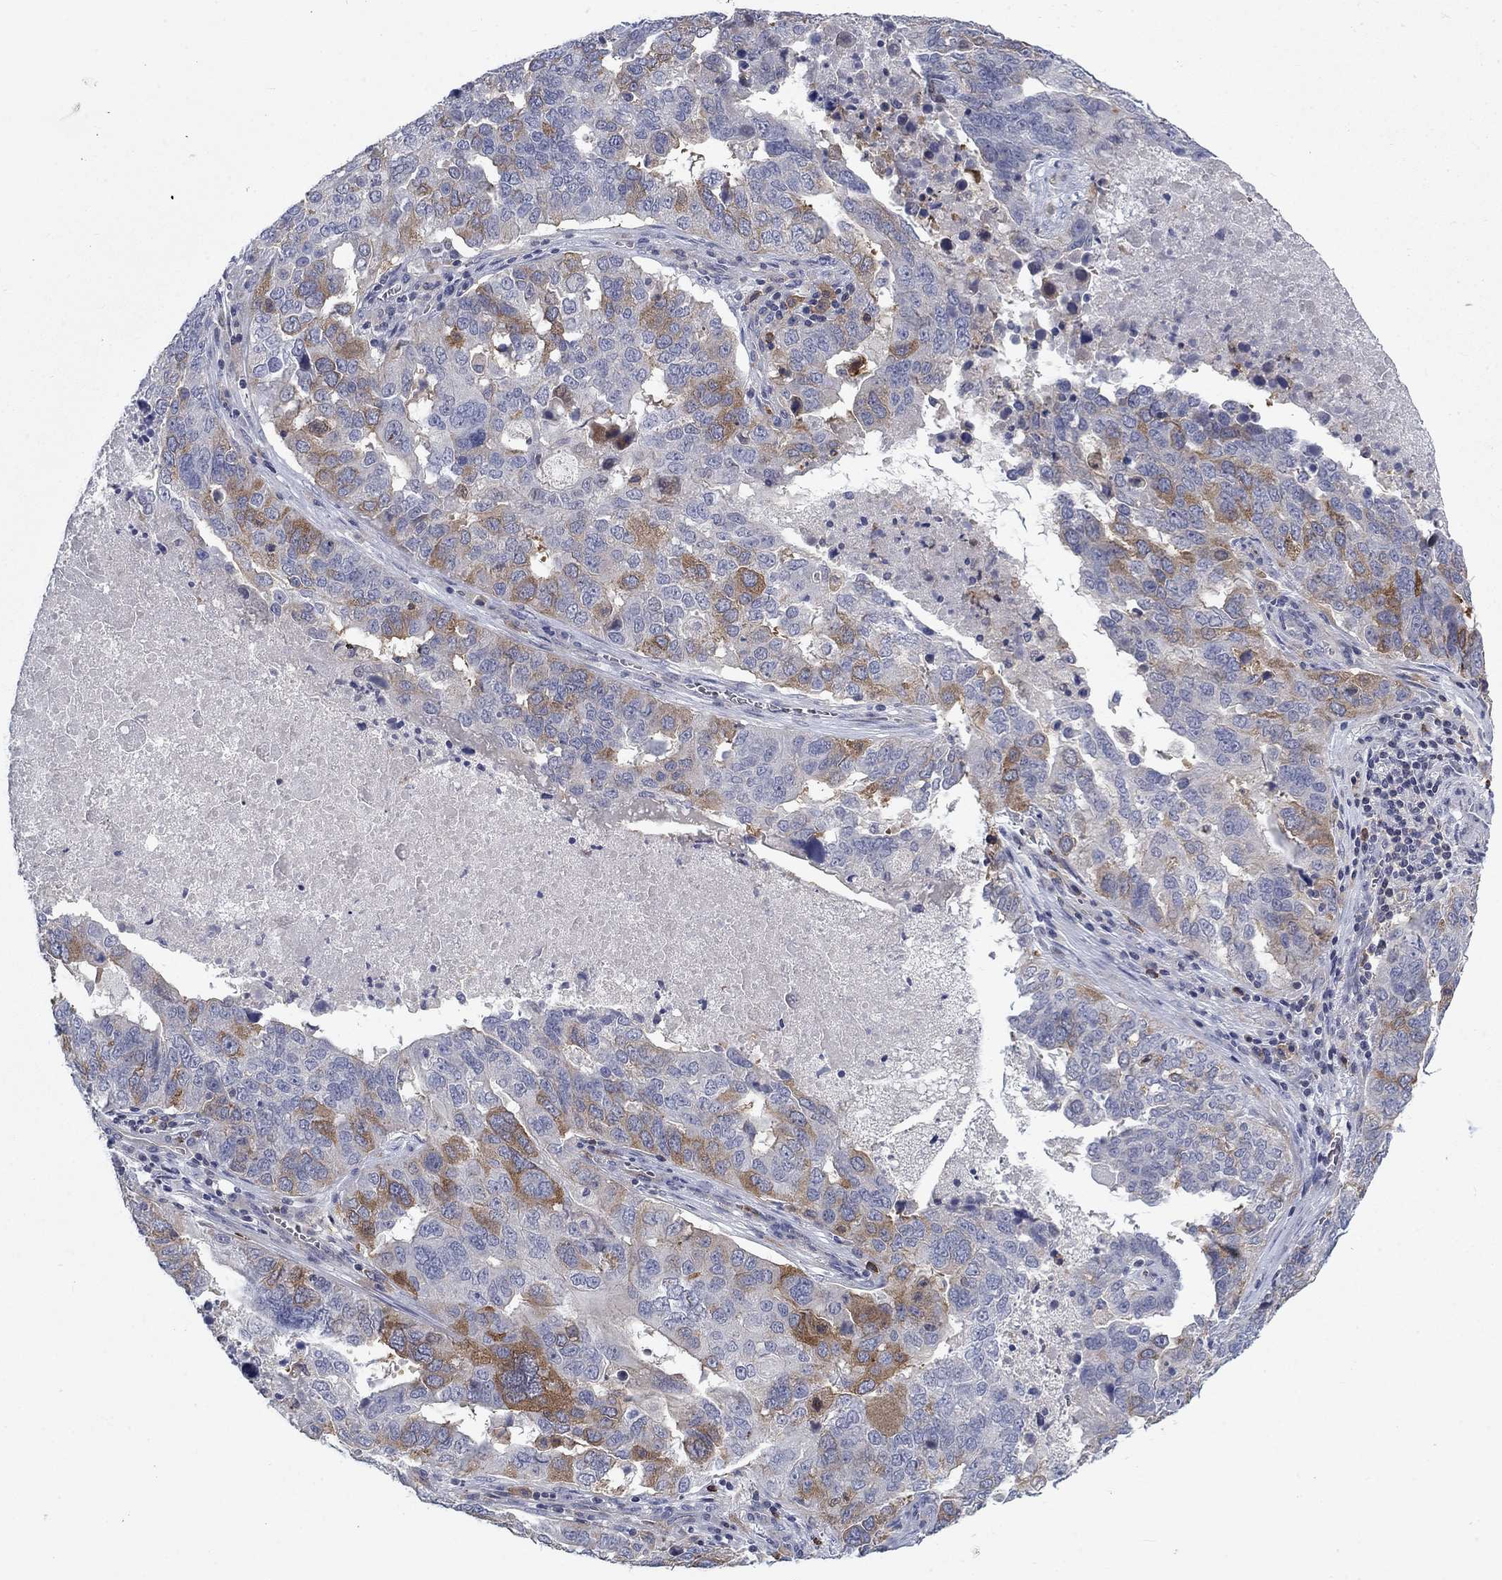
{"staining": {"intensity": "moderate", "quantity": "<25%", "location": "cytoplasmic/membranous"}, "tissue": "ovarian cancer", "cell_type": "Tumor cells", "image_type": "cancer", "snomed": [{"axis": "morphology", "description": "Carcinoma, endometroid"}, {"axis": "topography", "description": "Soft tissue"}, {"axis": "topography", "description": "Ovary"}], "caption": "About <25% of tumor cells in human ovarian cancer (endometroid carcinoma) display moderate cytoplasmic/membranous protein expression as visualized by brown immunohistochemical staining.", "gene": "KIF15", "patient": {"sex": "female", "age": 52}}